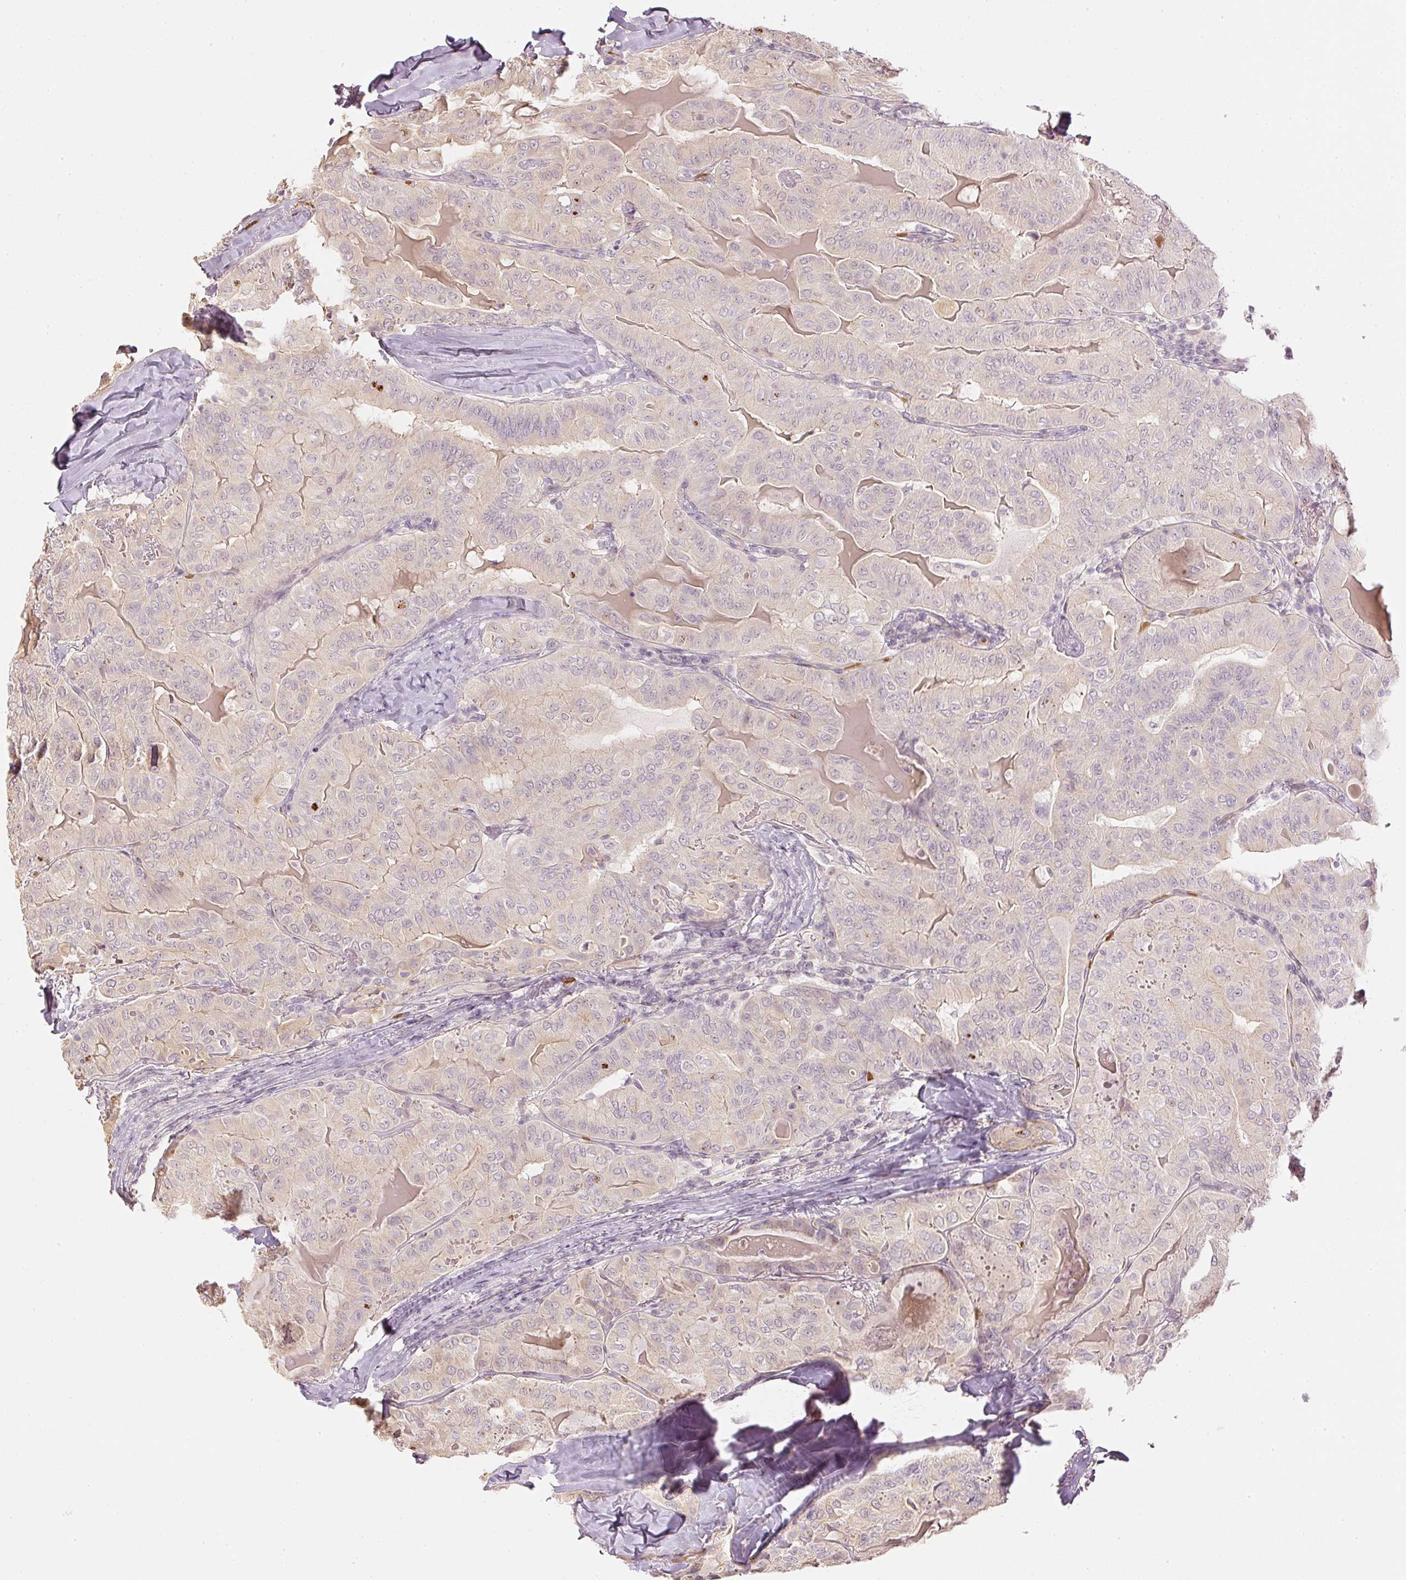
{"staining": {"intensity": "weak", "quantity": "<25%", "location": "cytoplasmic/membranous"}, "tissue": "thyroid cancer", "cell_type": "Tumor cells", "image_type": "cancer", "snomed": [{"axis": "morphology", "description": "Papillary adenocarcinoma, NOS"}, {"axis": "topography", "description": "Thyroid gland"}], "caption": "This is an immunohistochemistry image of human thyroid cancer. There is no expression in tumor cells.", "gene": "GZMA", "patient": {"sex": "female", "age": 68}}